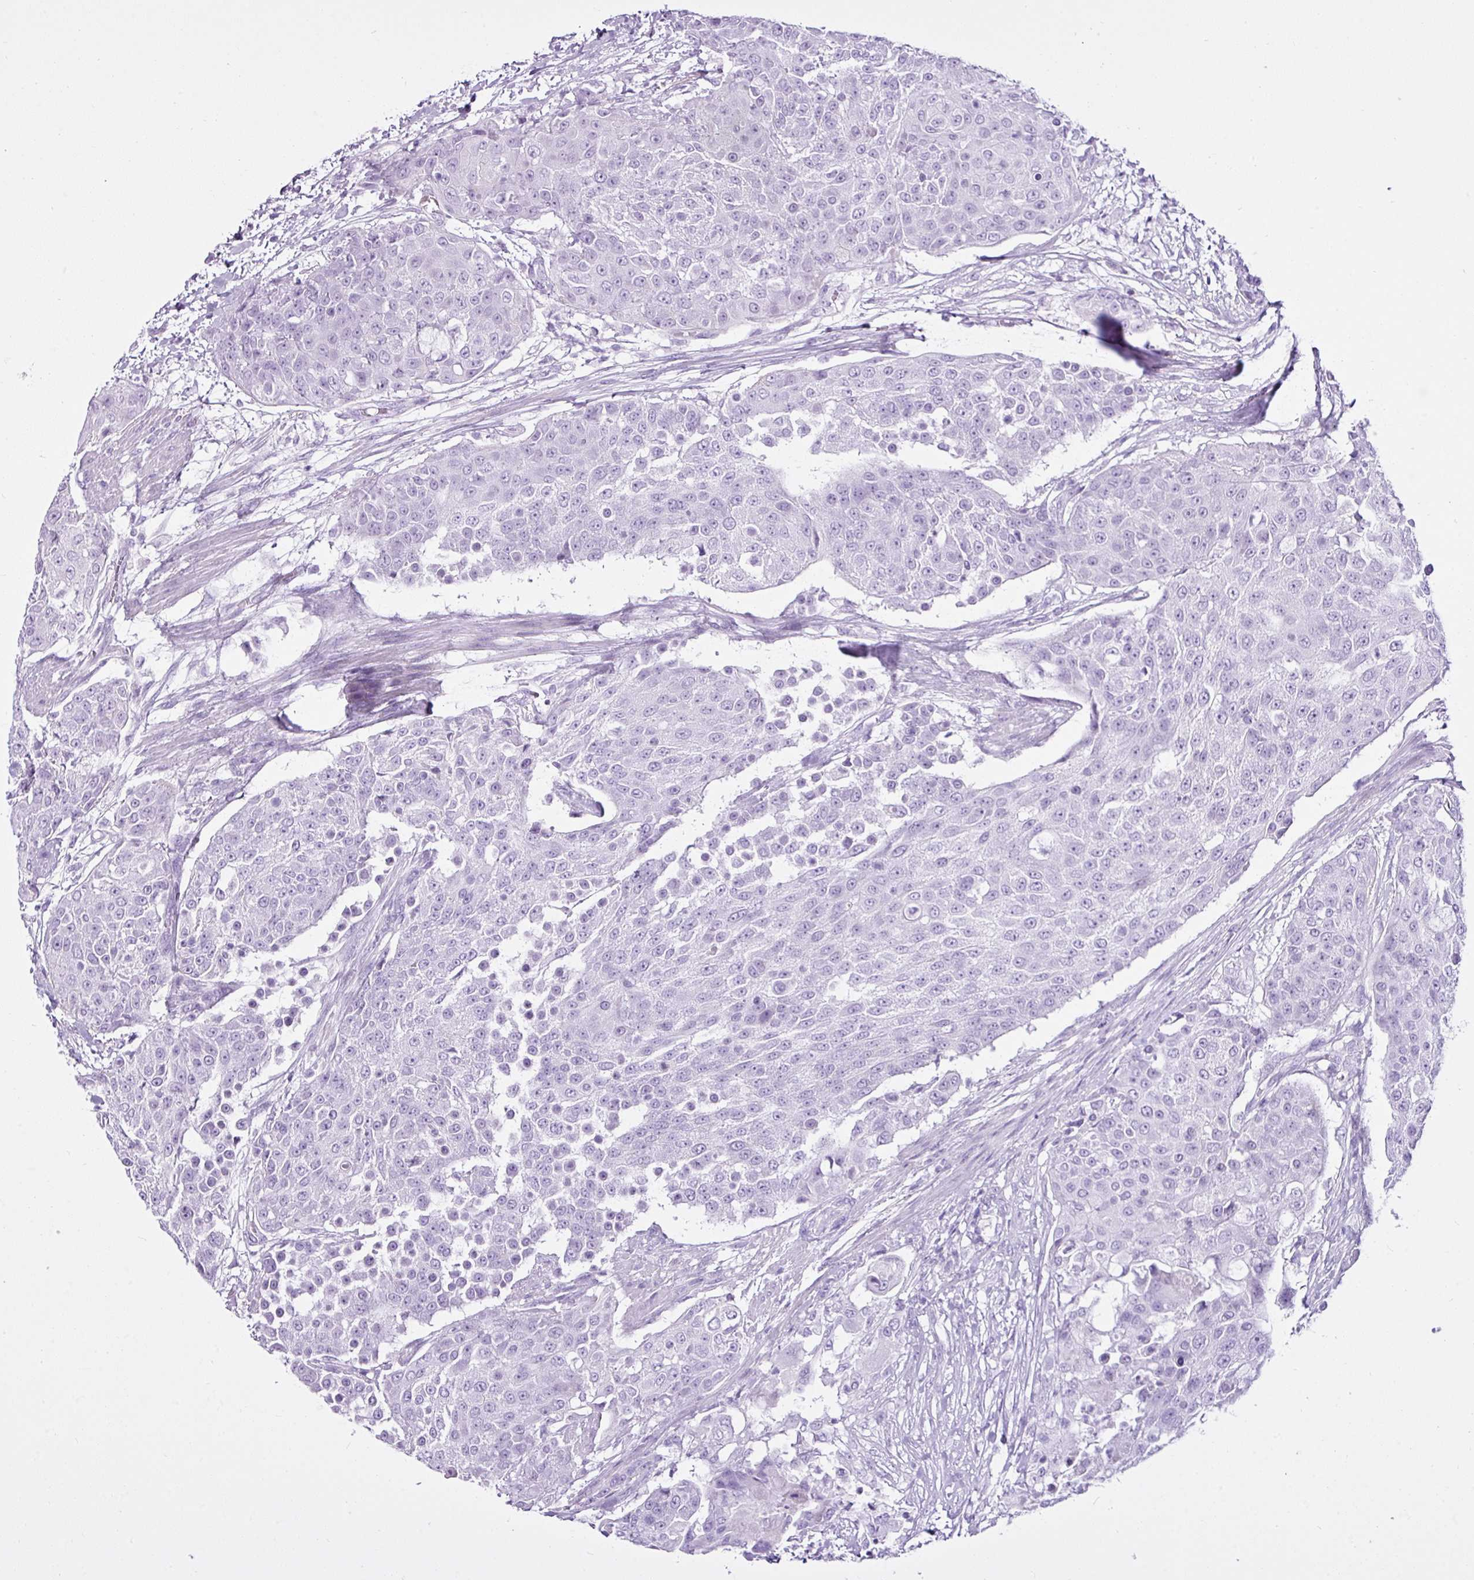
{"staining": {"intensity": "negative", "quantity": "none", "location": "none"}, "tissue": "urothelial cancer", "cell_type": "Tumor cells", "image_type": "cancer", "snomed": [{"axis": "morphology", "description": "Urothelial carcinoma, High grade"}, {"axis": "topography", "description": "Urinary bladder"}], "caption": "IHC of urothelial carcinoma (high-grade) demonstrates no expression in tumor cells.", "gene": "LILRB4", "patient": {"sex": "female", "age": 63}}